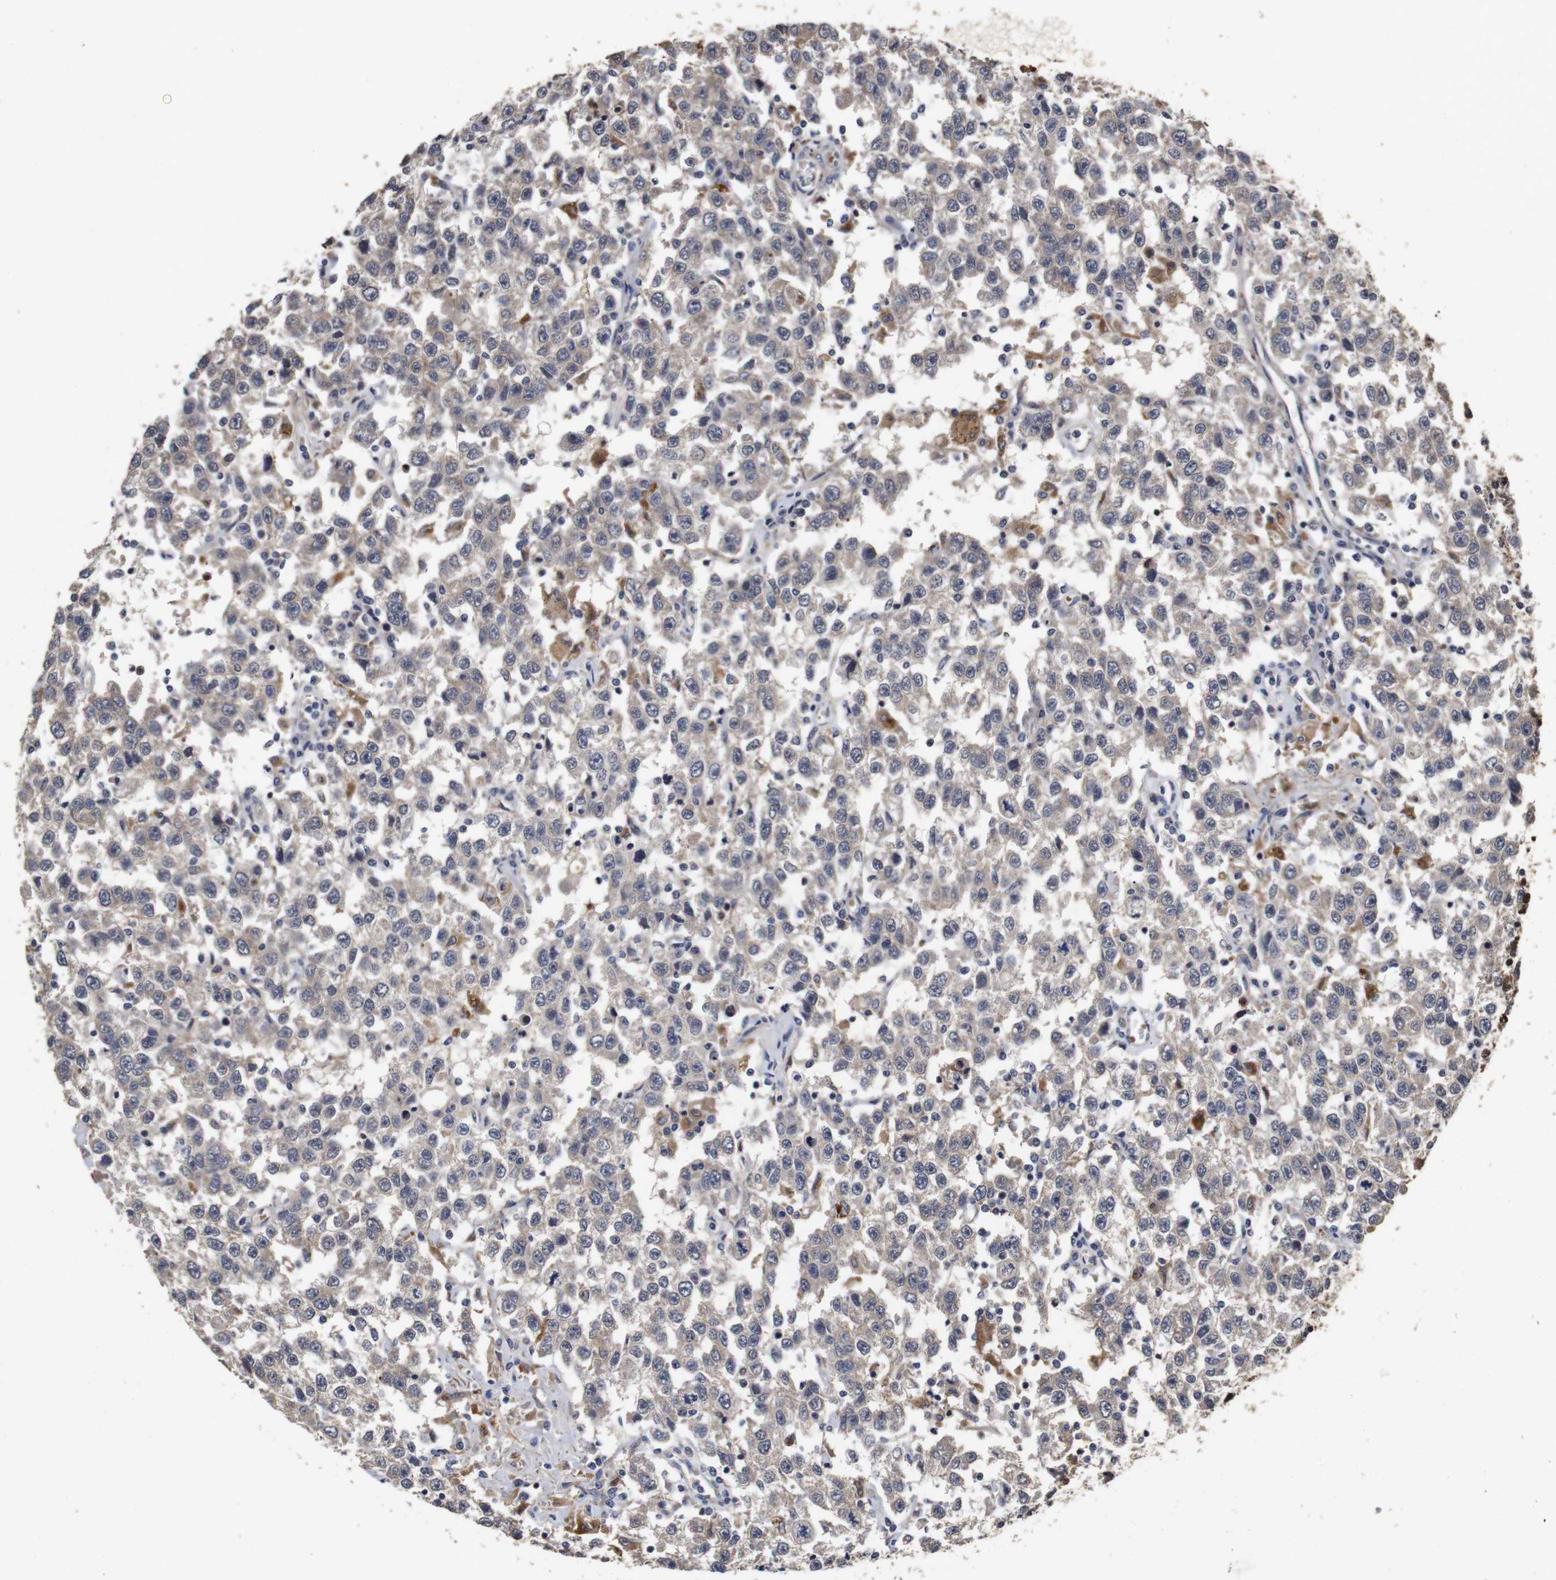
{"staining": {"intensity": "weak", "quantity": "<25%", "location": "cytoplasmic/membranous"}, "tissue": "testis cancer", "cell_type": "Tumor cells", "image_type": "cancer", "snomed": [{"axis": "morphology", "description": "Seminoma, NOS"}, {"axis": "topography", "description": "Testis"}], "caption": "This is an immunohistochemistry image of human testis seminoma. There is no staining in tumor cells.", "gene": "PTPN14", "patient": {"sex": "male", "age": 41}}